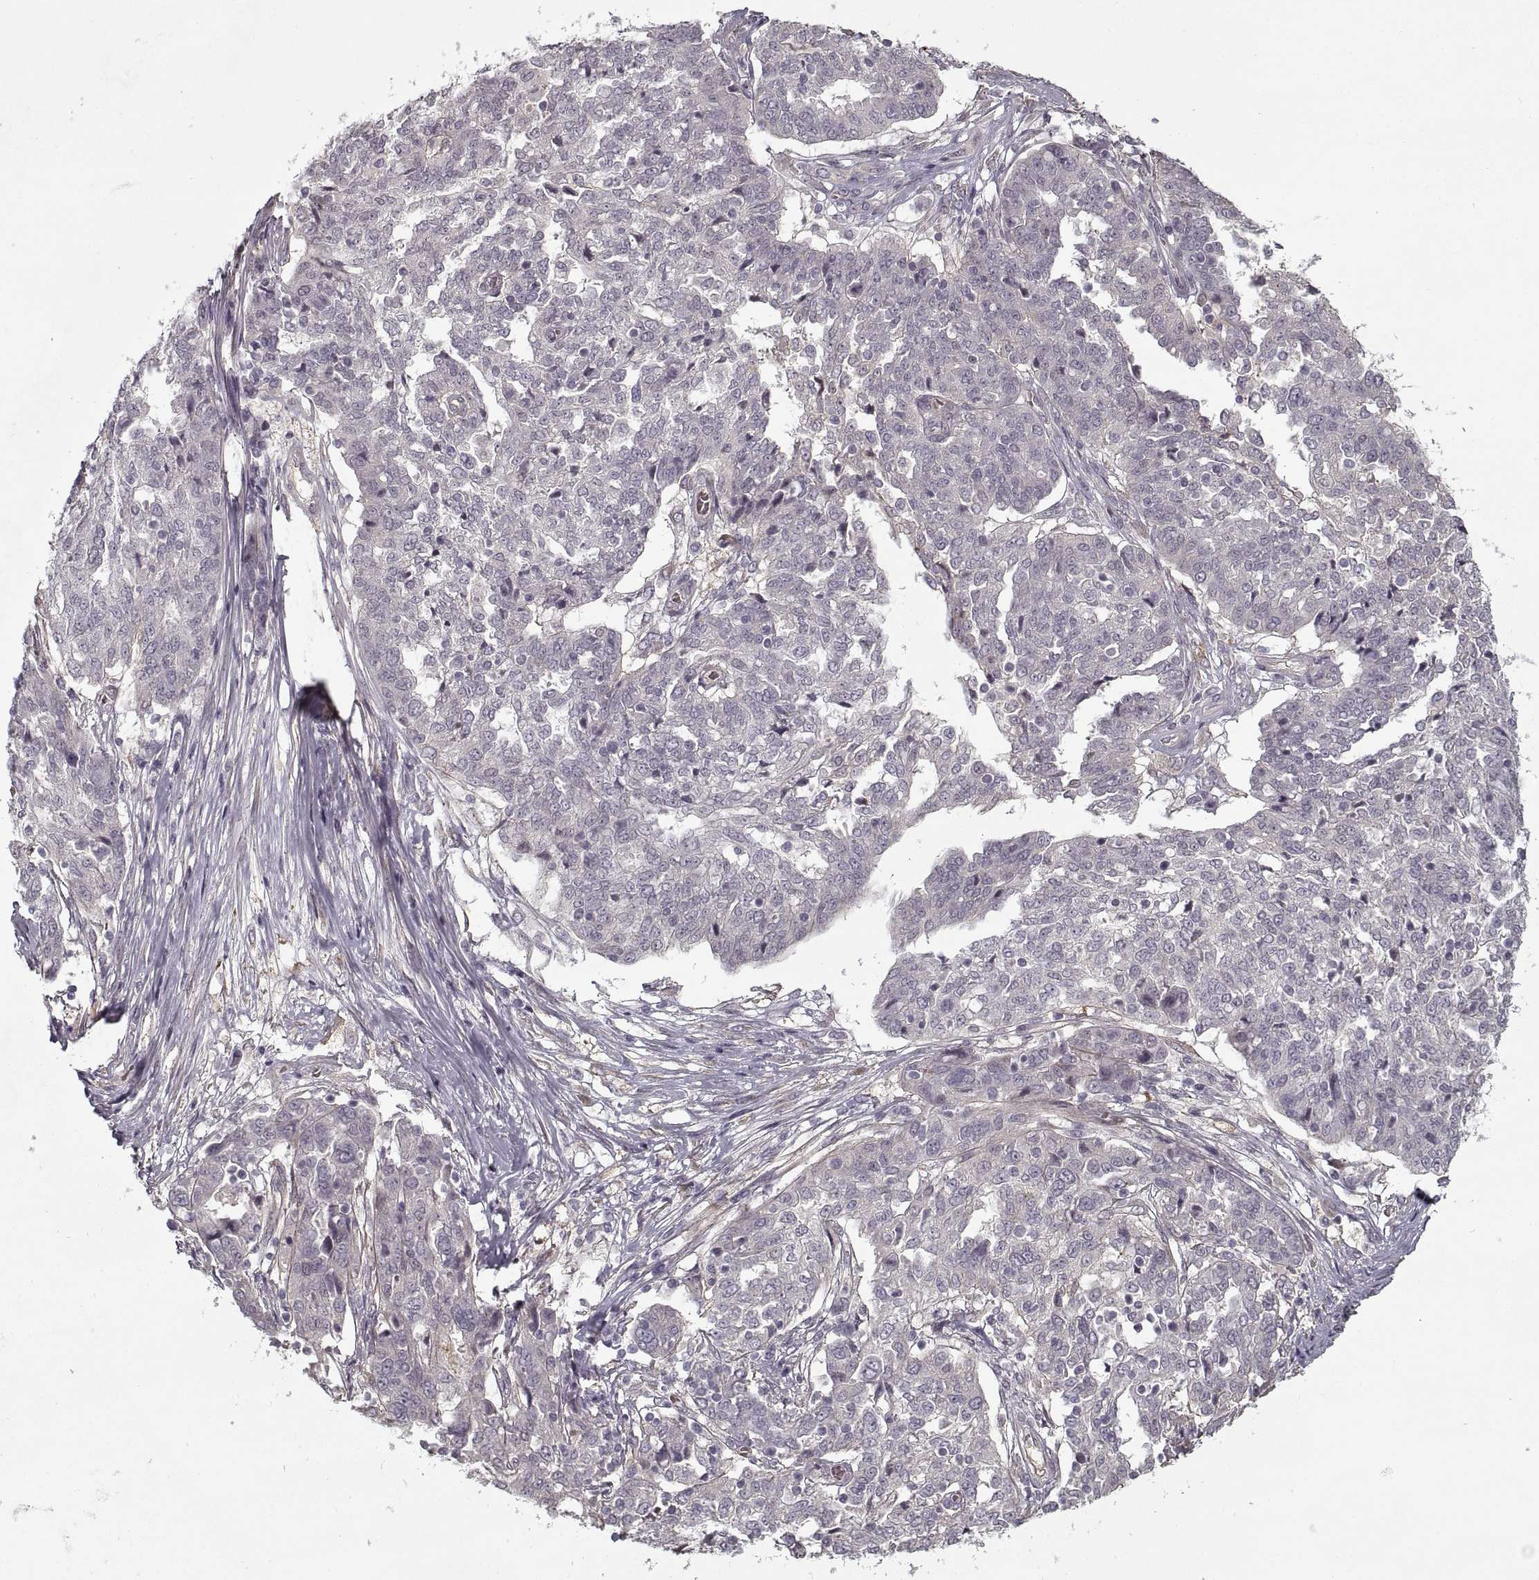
{"staining": {"intensity": "negative", "quantity": "none", "location": "none"}, "tissue": "ovarian cancer", "cell_type": "Tumor cells", "image_type": "cancer", "snomed": [{"axis": "morphology", "description": "Cystadenocarcinoma, serous, NOS"}, {"axis": "topography", "description": "Ovary"}], "caption": "The IHC histopathology image has no significant positivity in tumor cells of ovarian cancer (serous cystadenocarcinoma) tissue. (Brightfield microscopy of DAB immunohistochemistry at high magnification).", "gene": "LAMB2", "patient": {"sex": "female", "age": 67}}